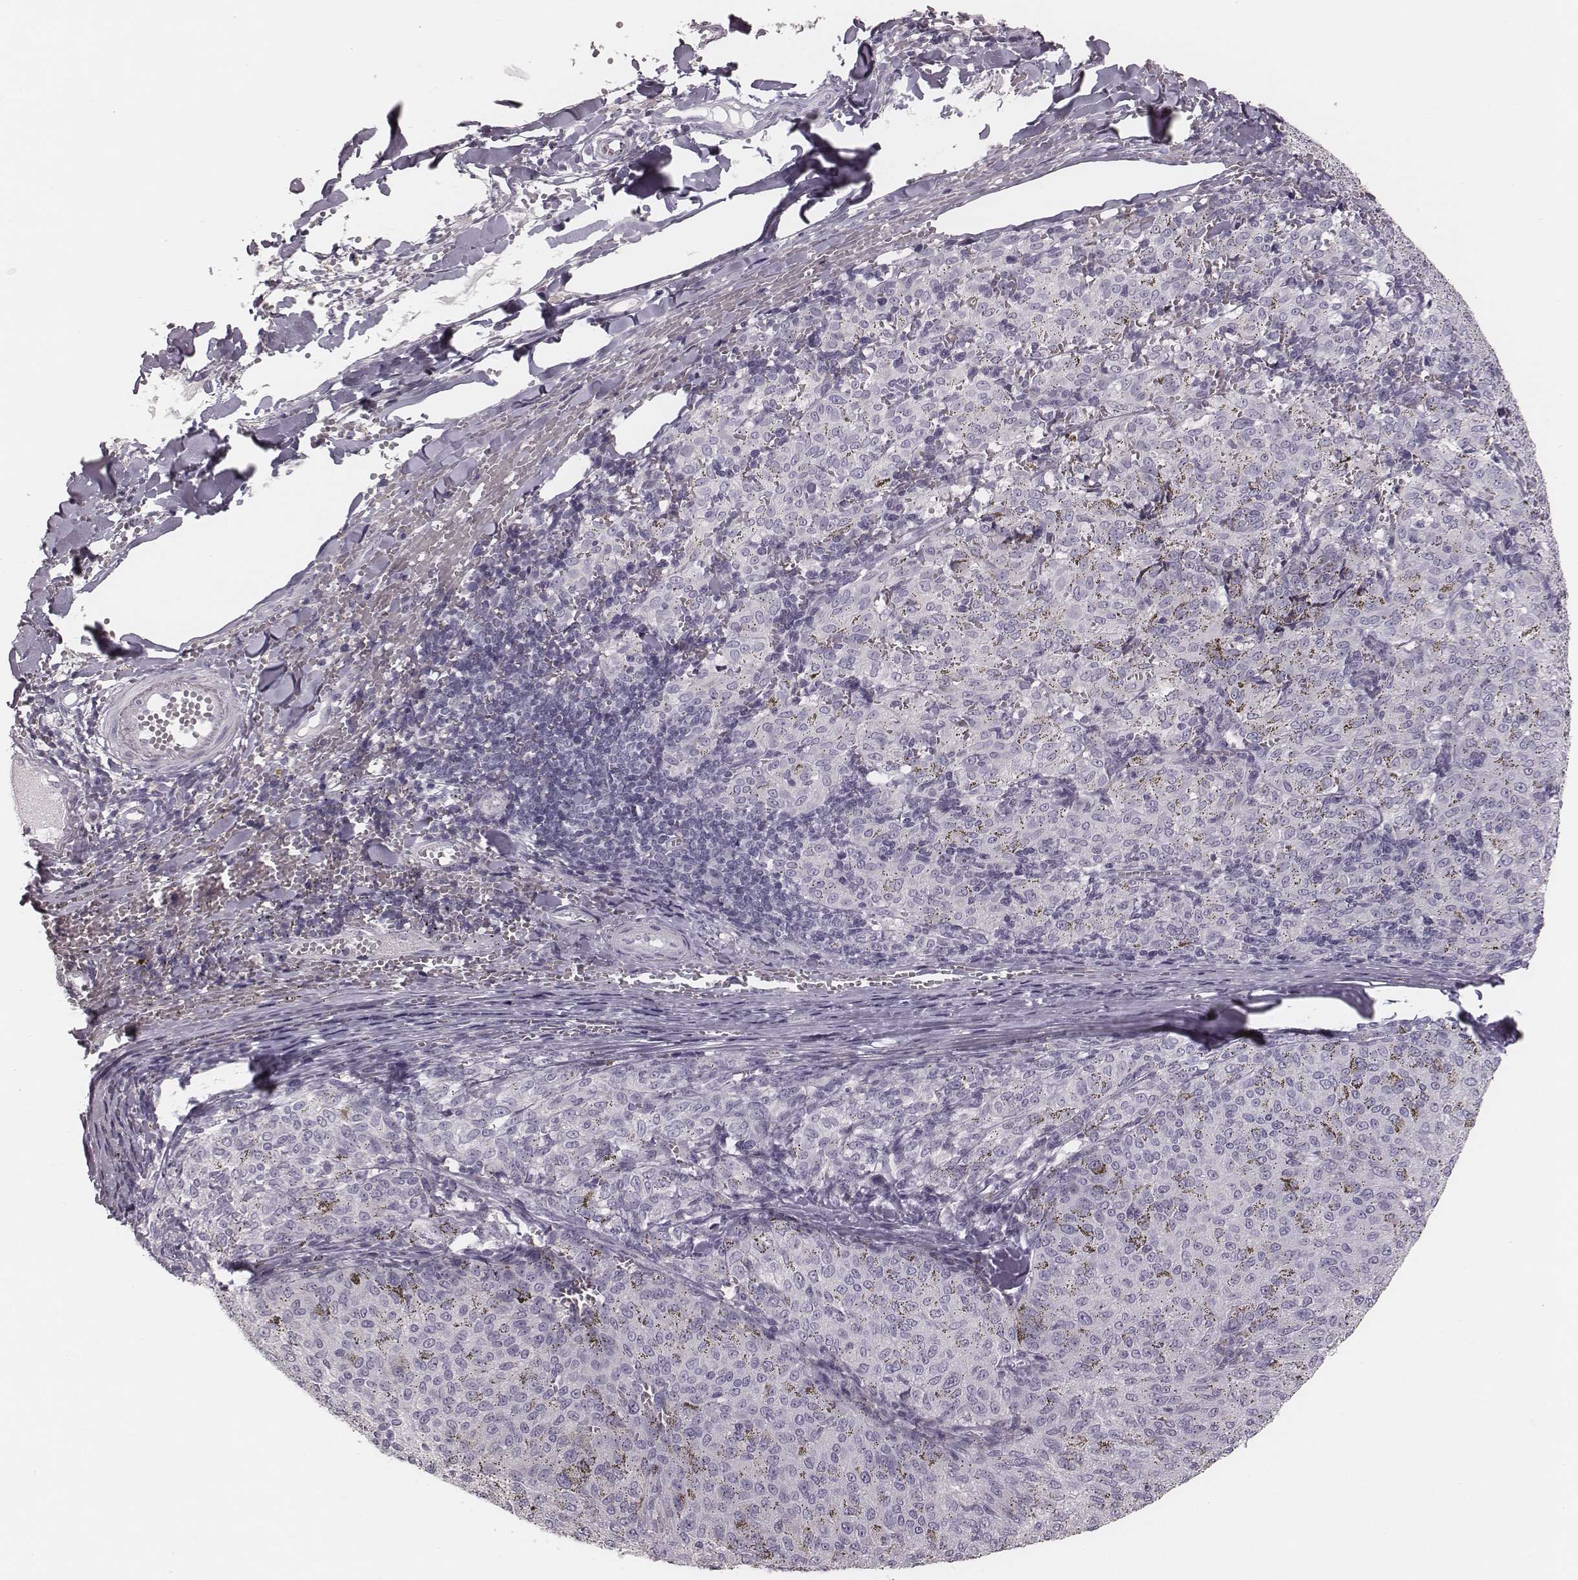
{"staining": {"intensity": "negative", "quantity": "none", "location": "none"}, "tissue": "melanoma", "cell_type": "Tumor cells", "image_type": "cancer", "snomed": [{"axis": "morphology", "description": "Malignant melanoma, NOS"}, {"axis": "topography", "description": "Skin"}], "caption": "Immunohistochemistry (IHC) histopathology image of melanoma stained for a protein (brown), which displays no staining in tumor cells.", "gene": "SPA17", "patient": {"sex": "female", "age": 72}}